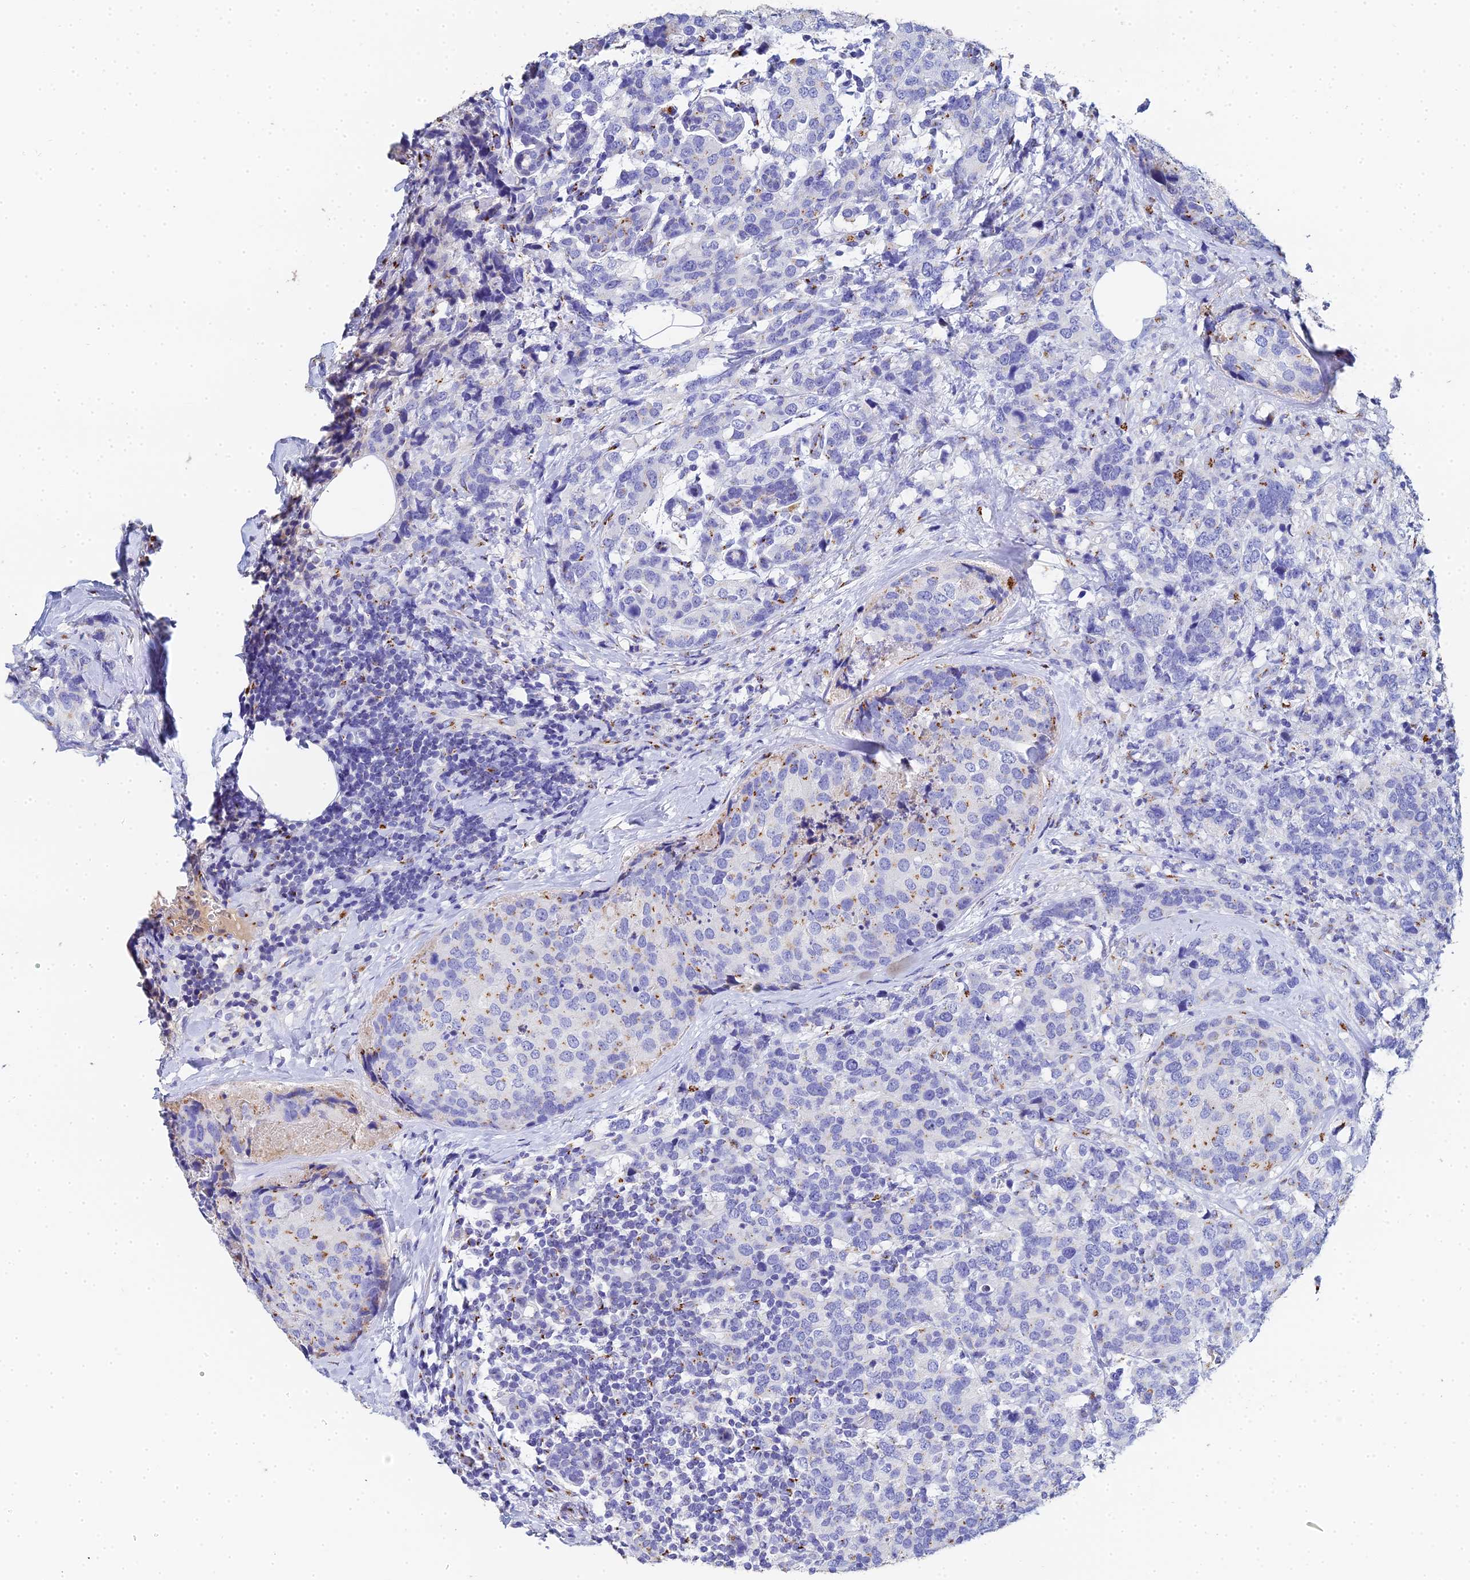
{"staining": {"intensity": "moderate", "quantity": "<25%", "location": "cytoplasmic/membranous"}, "tissue": "breast cancer", "cell_type": "Tumor cells", "image_type": "cancer", "snomed": [{"axis": "morphology", "description": "Lobular carcinoma"}, {"axis": "topography", "description": "Breast"}], "caption": "Immunohistochemical staining of human breast cancer reveals moderate cytoplasmic/membranous protein expression in about <25% of tumor cells. (Brightfield microscopy of DAB IHC at high magnification).", "gene": "ENSG00000268674", "patient": {"sex": "female", "age": 59}}